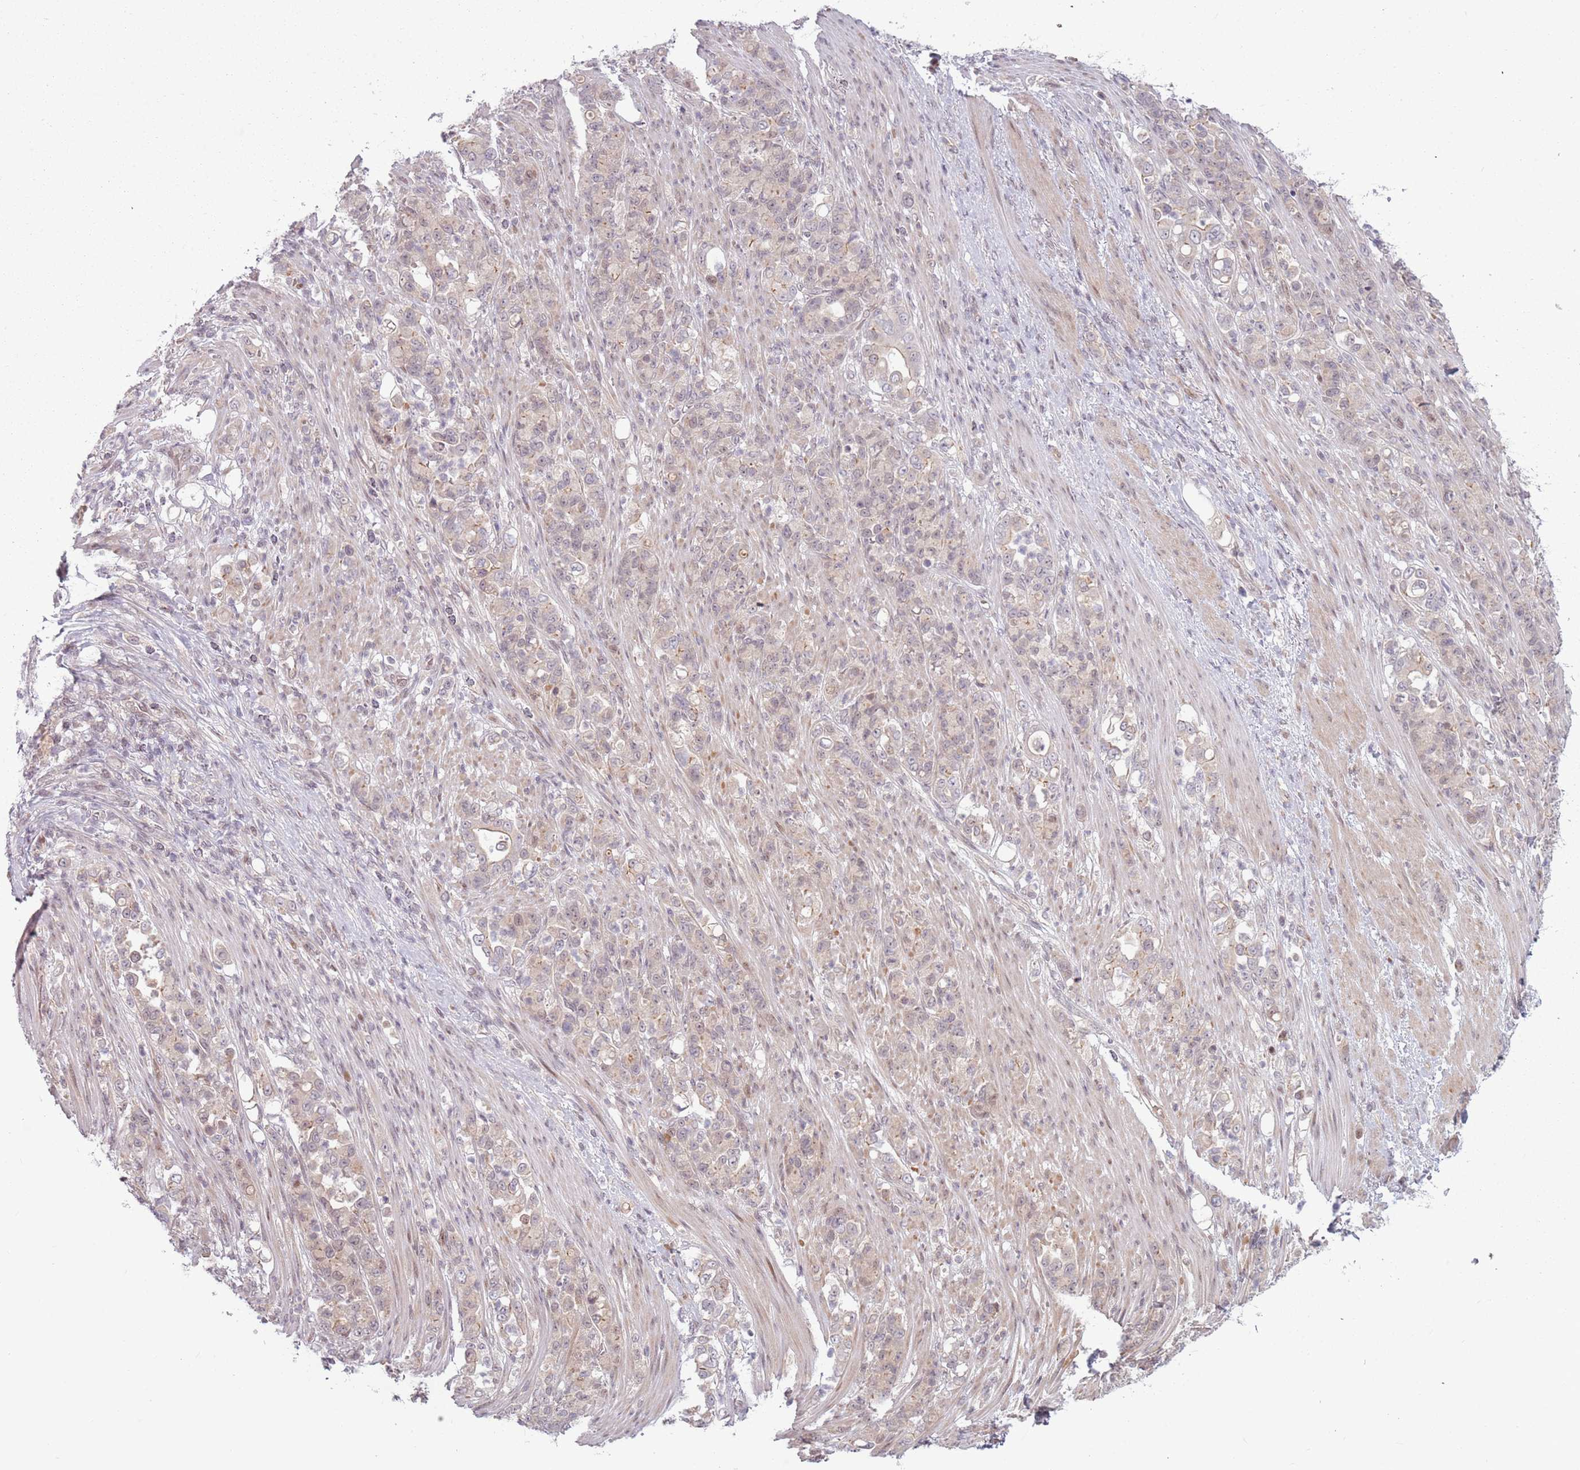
{"staining": {"intensity": "negative", "quantity": "none", "location": "none"}, "tissue": "stomach cancer", "cell_type": "Tumor cells", "image_type": "cancer", "snomed": [{"axis": "morphology", "description": "Normal tissue, NOS"}, {"axis": "morphology", "description": "Adenocarcinoma, NOS"}, {"axis": "topography", "description": "Stomach"}], "caption": "An immunohistochemistry (IHC) image of adenocarcinoma (stomach) is shown. There is no staining in tumor cells of adenocarcinoma (stomach).", "gene": "ADGRG1", "patient": {"sex": "female", "age": 79}}